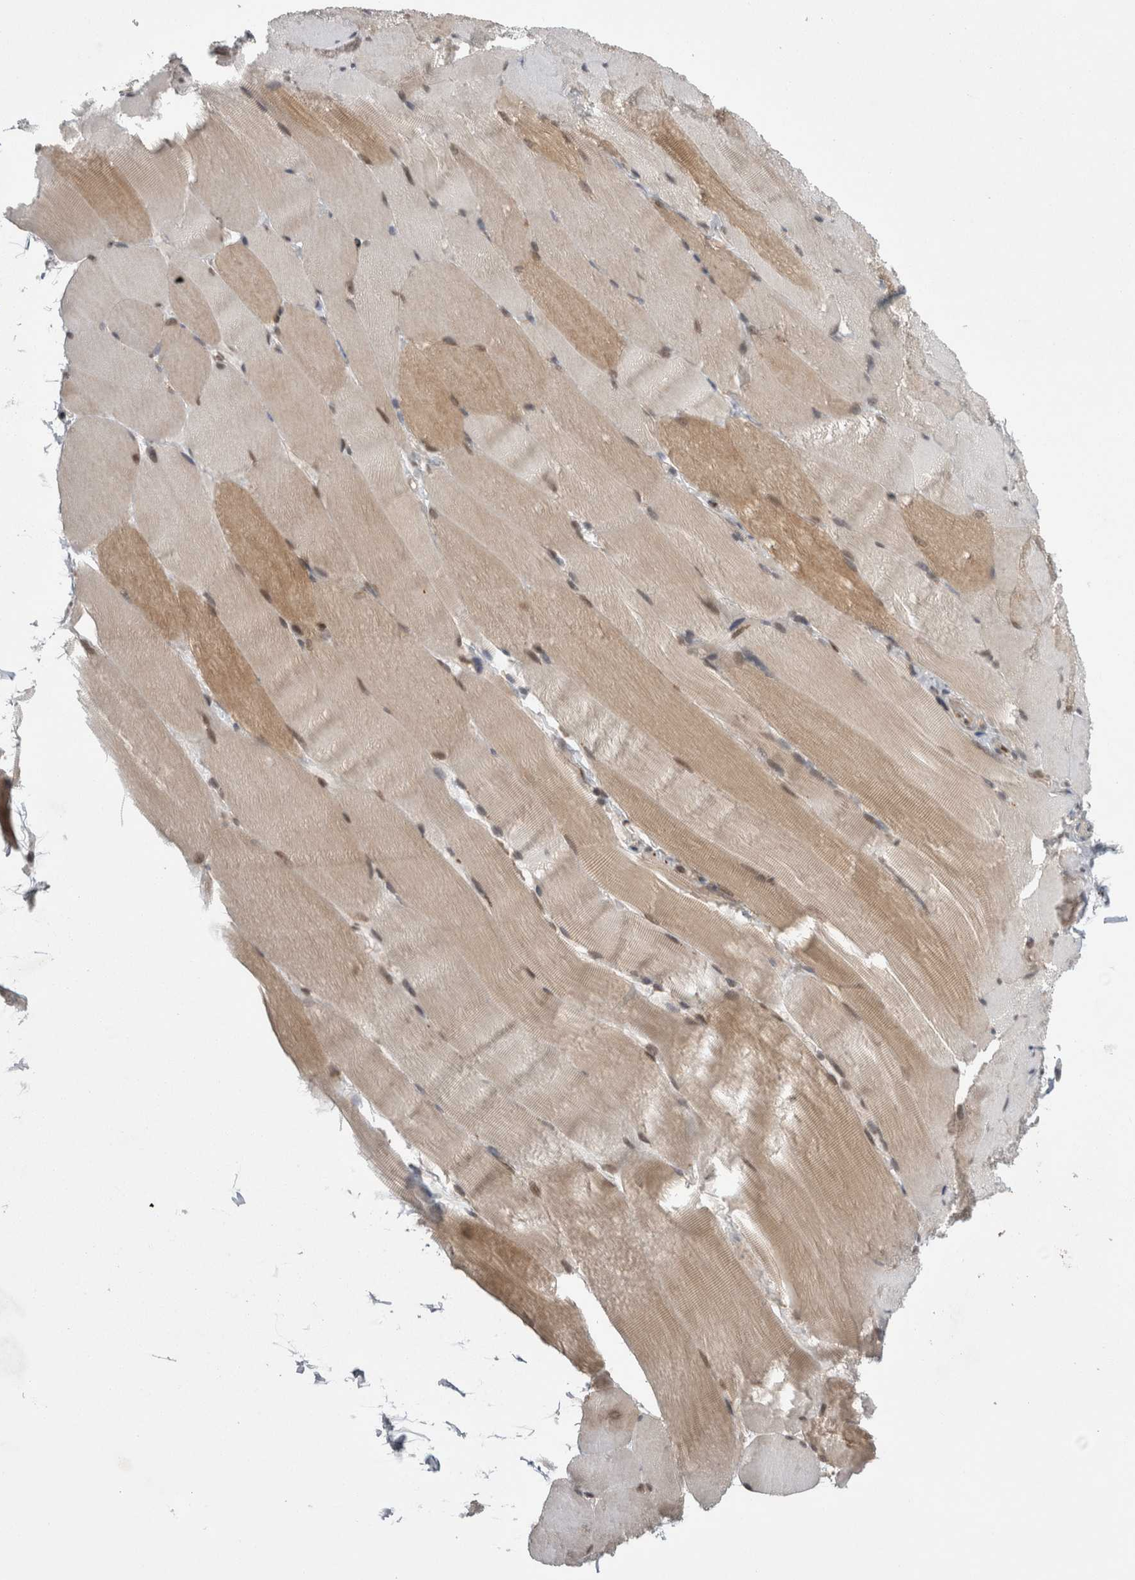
{"staining": {"intensity": "weak", "quantity": ">75%", "location": "cytoplasmic/membranous,nuclear"}, "tissue": "skeletal muscle", "cell_type": "Myocytes", "image_type": "normal", "snomed": [{"axis": "morphology", "description": "Normal tissue, NOS"}, {"axis": "topography", "description": "Skin"}, {"axis": "topography", "description": "Skeletal muscle"}], "caption": "This micrograph reveals immunohistochemistry staining of normal human skeletal muscle, with low weak cytoplasmic/membranous,nuclear expression in approximately >75% of myocytes.", "gene": "ZNF341", "patient": {"sex": "male", "age": 83}}